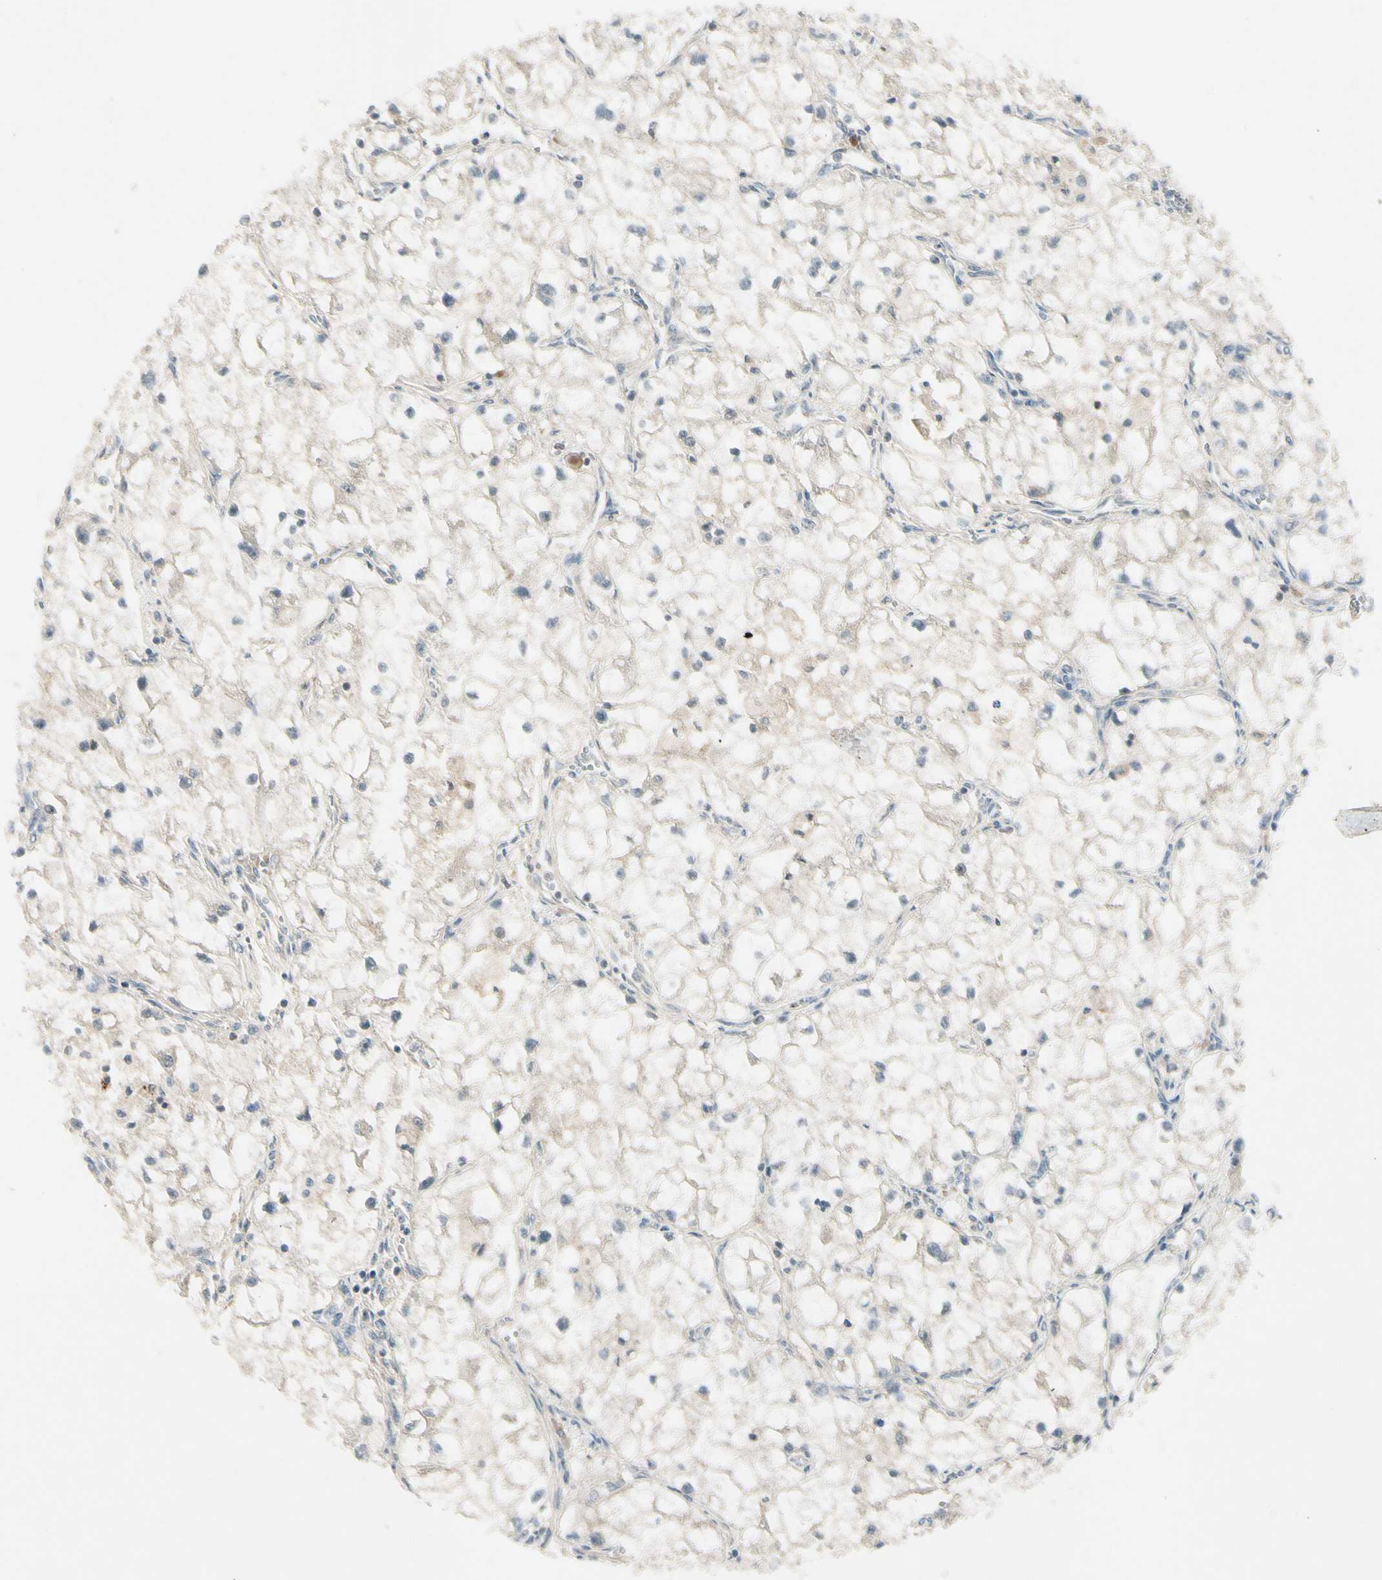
{"staining": {"intensity": "negative", "quantity": "none", "location": "none"}, "tissue": "renal cancer", "cell_type": "Tumor cells", "image_type": "cancer", "snomed": [{"axis": "morphology", "description": "Adenocarcinoma, NOS"}, {"axis": "topography", "description": "Kidney"}], "caption": "There is no significant positivity in tumor cells of renal adenocarcinoma. Brightfield microscopy of immunohistochemistry (IHC) stained with DAB (brown) and hematoxylin (blue), captured at high magnification.", "gene": "CCL4", "patient": {"sex": "female", "age": 70}}